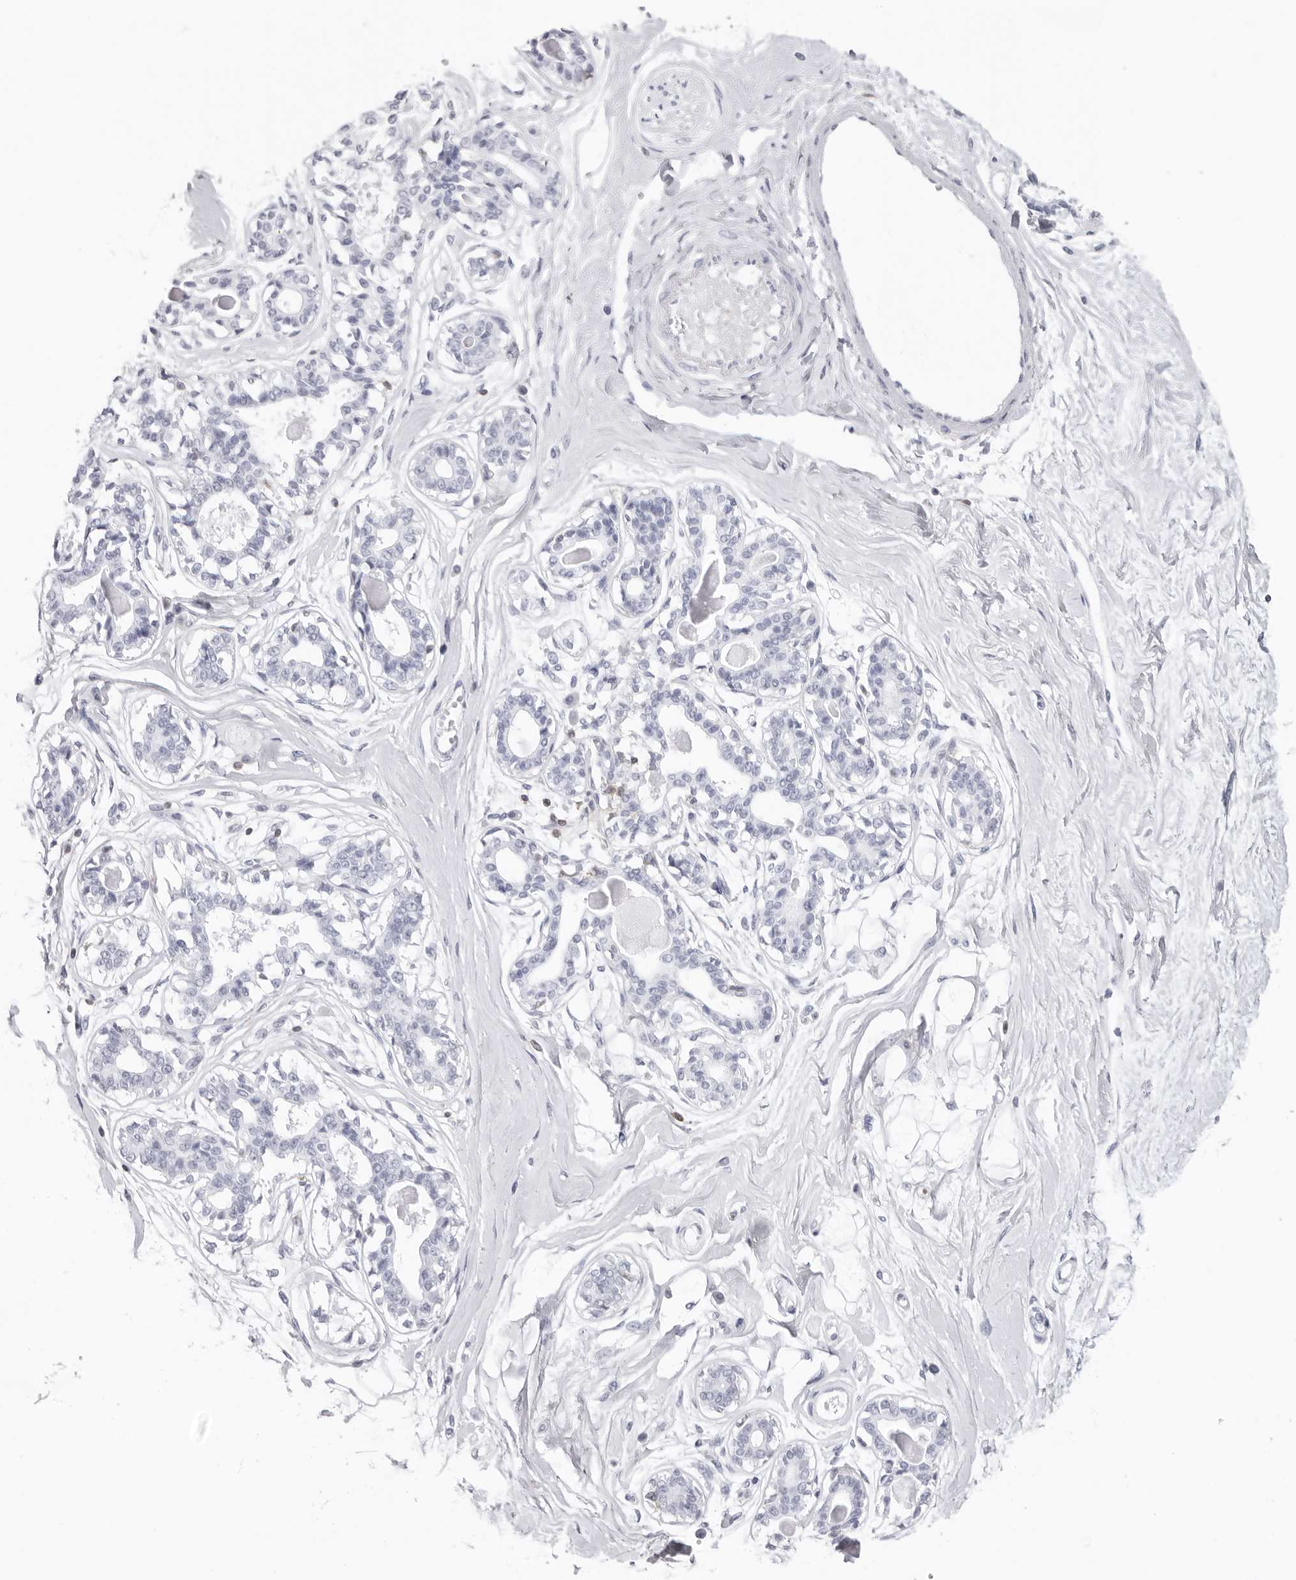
{"staining": {"intensity": "negative", "quantity": "none", "location": "none"}, "tissue": "breast", "cell_type": "Adipocytes", "image_type": "normal", "snomed": [{"axis": "morphology", "description": "Normal tissue, NOS"}, {"axis": "topography", "description": "Breast"}], "caption": "The immunohistochemistry (IHC) photomicrograph has no significant staining in adipocytes of breast. Nuclei are stained in blue.", "gene": "FMNL1", "patient": {"sex": "female", "age": 45}}